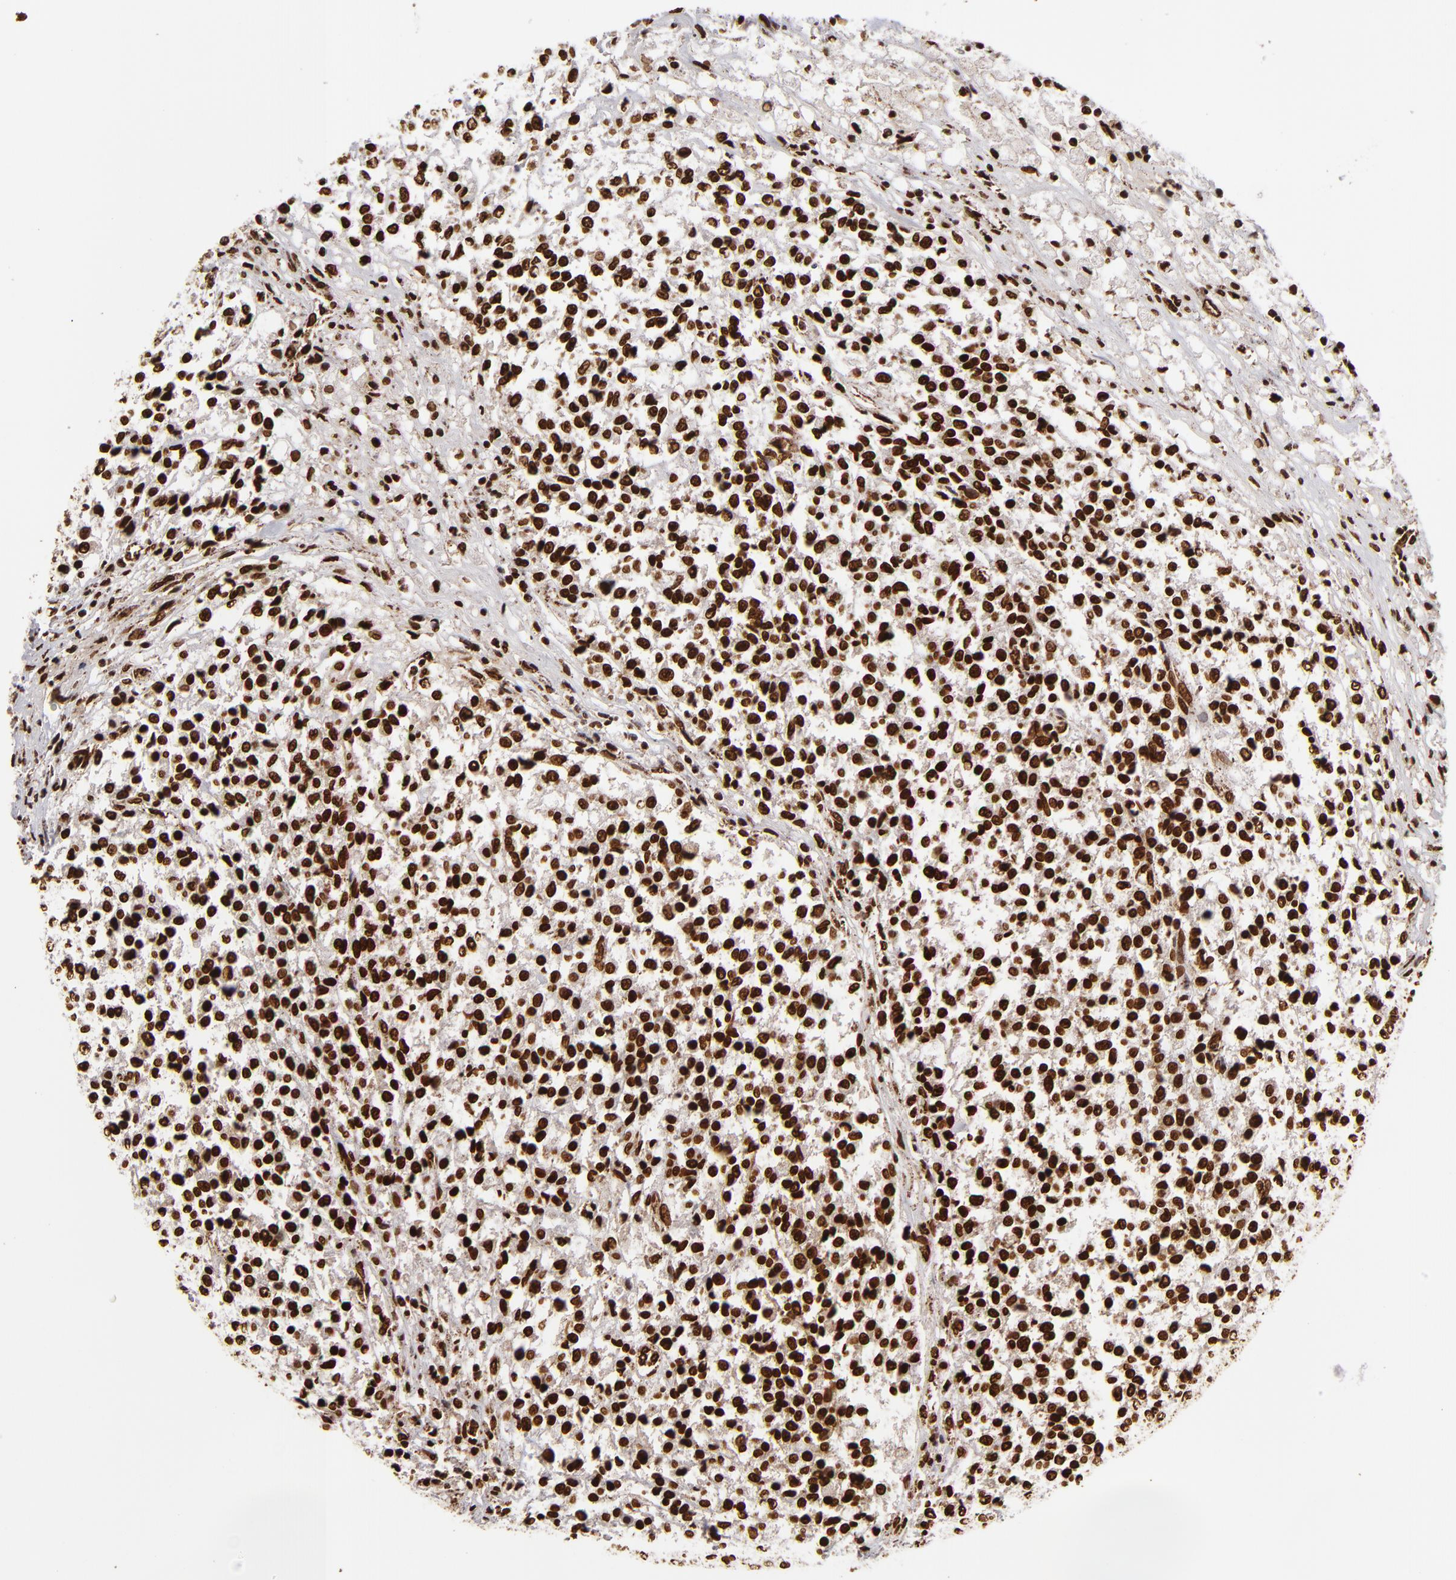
{"staining": {"intensity": "strong", "quantity": ">75%", "location": "nuclear"}, "tissue": "testis cancer", "cell_type": "Tumor cells", "image_type": "cancer", "snomed": [{"axis": "morphology", "description": "Seminoma, NOS"}, {"axis": "topography", "description": "Testis"}], "caption": "DAB (3,3'-diaminobenzidine) immunohistochemical staining of human testis cancer (seminoma) demonstrates strong nuclear protein expression in approximately >75% of tumor cells.", "gene": "CUL3", "patient": {"sex": "male", "age": 59}}